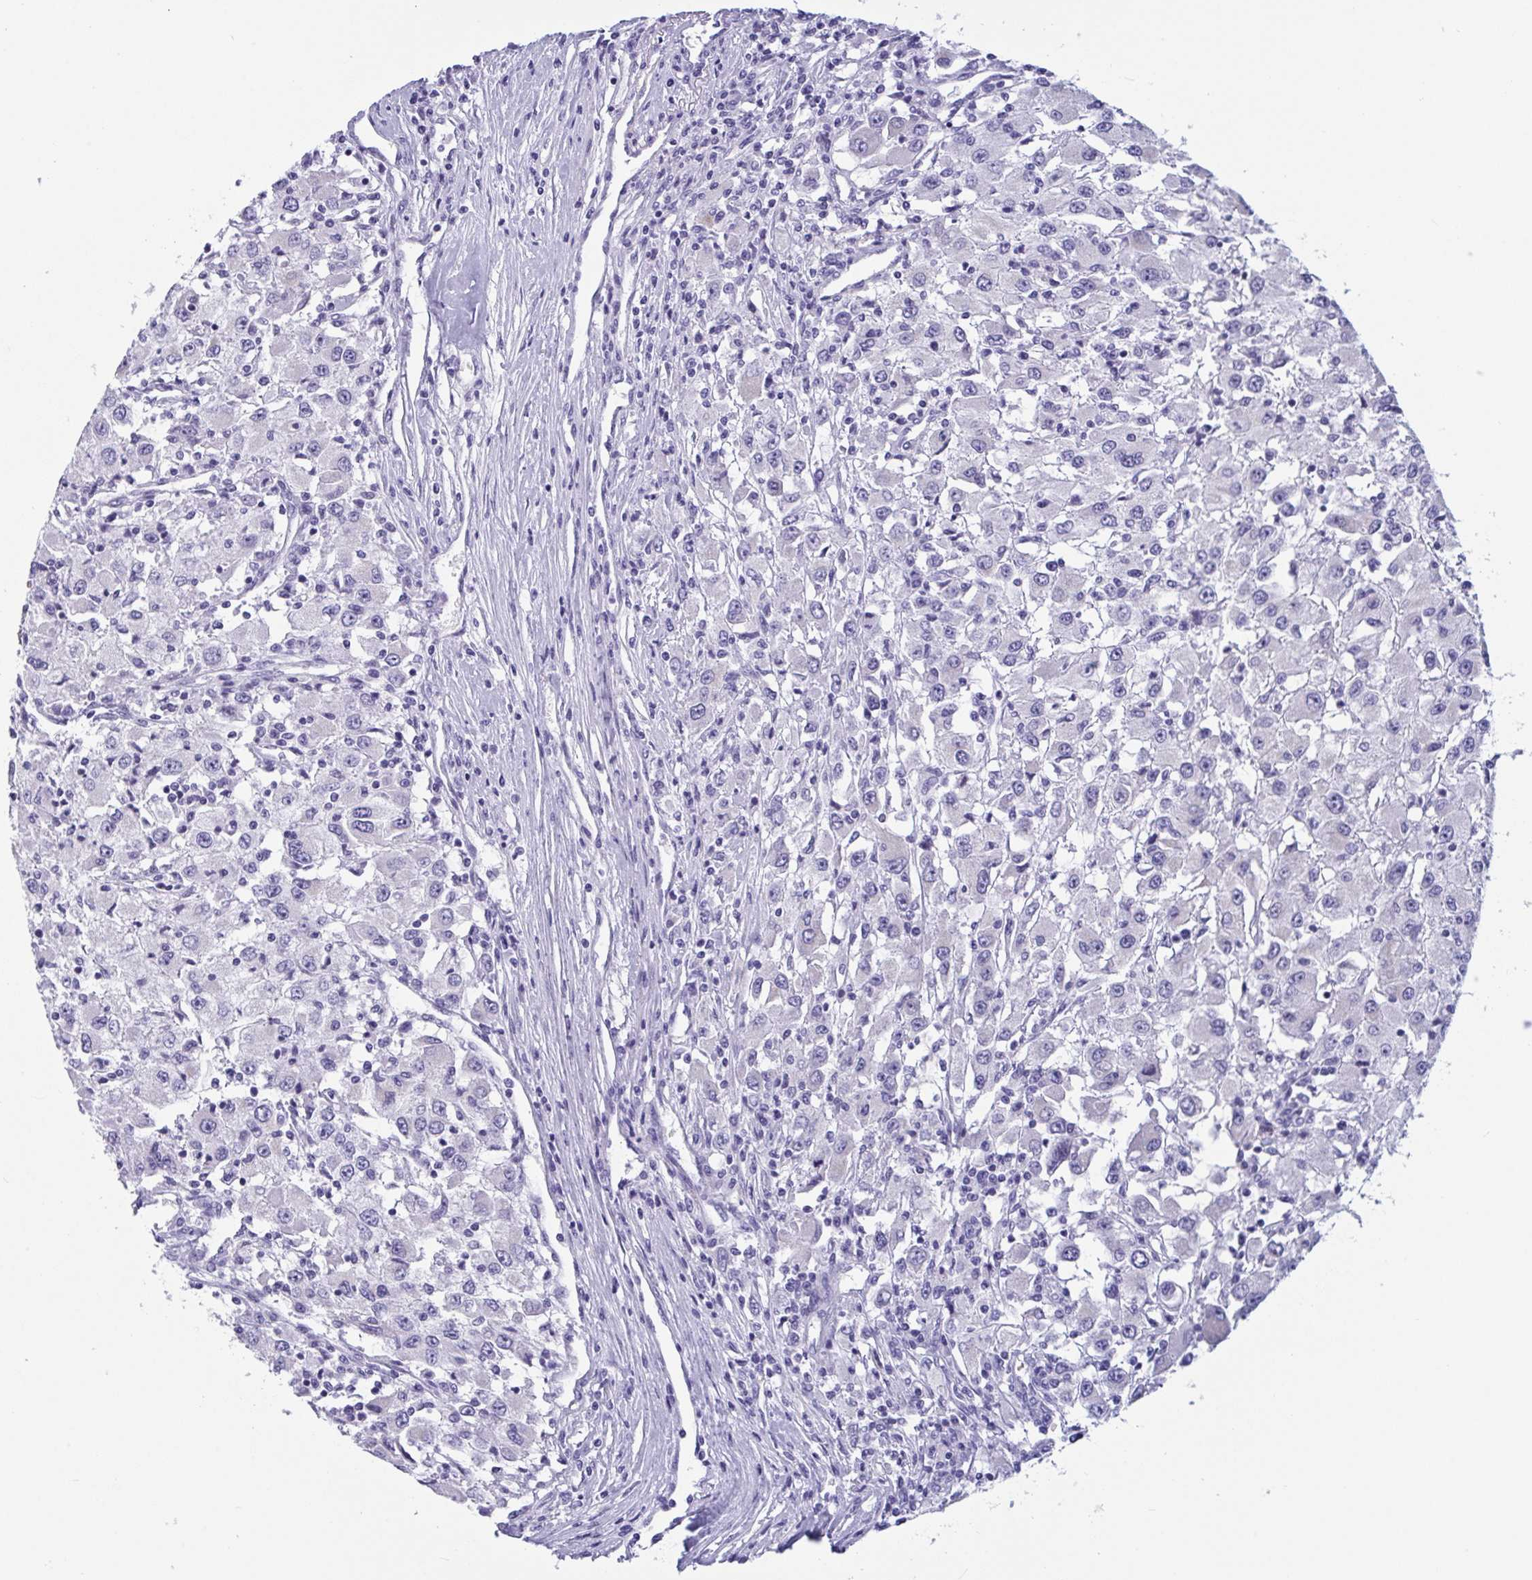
{"staining": {"intensity": "negative", "quantity": "none", "location": "none"}, "tissue": "renal cancer", "cell_type": "Tumor cells", "image_type": "cancer", "snomed": [{"axis": "morphology", "description": "Adenocarcinoma, NOS"}, {"axis": "topography", "description": "Kidney"}], "caption": "High magnification brightfield microscopy of renal cancer stained with DAB (3,3'-diaminobenzidine) (brown) and counterstained with hematoxylin (blue): tumor cells show no significant positivity. Brightfield microscopy of IHC stained with DAB (3,3'-diaminobenzidine) (brown) and hematoxylin (blue), captured at high magnification.", "gene": "OXLD1", "patient": {"sex": "female", "age": 67}}